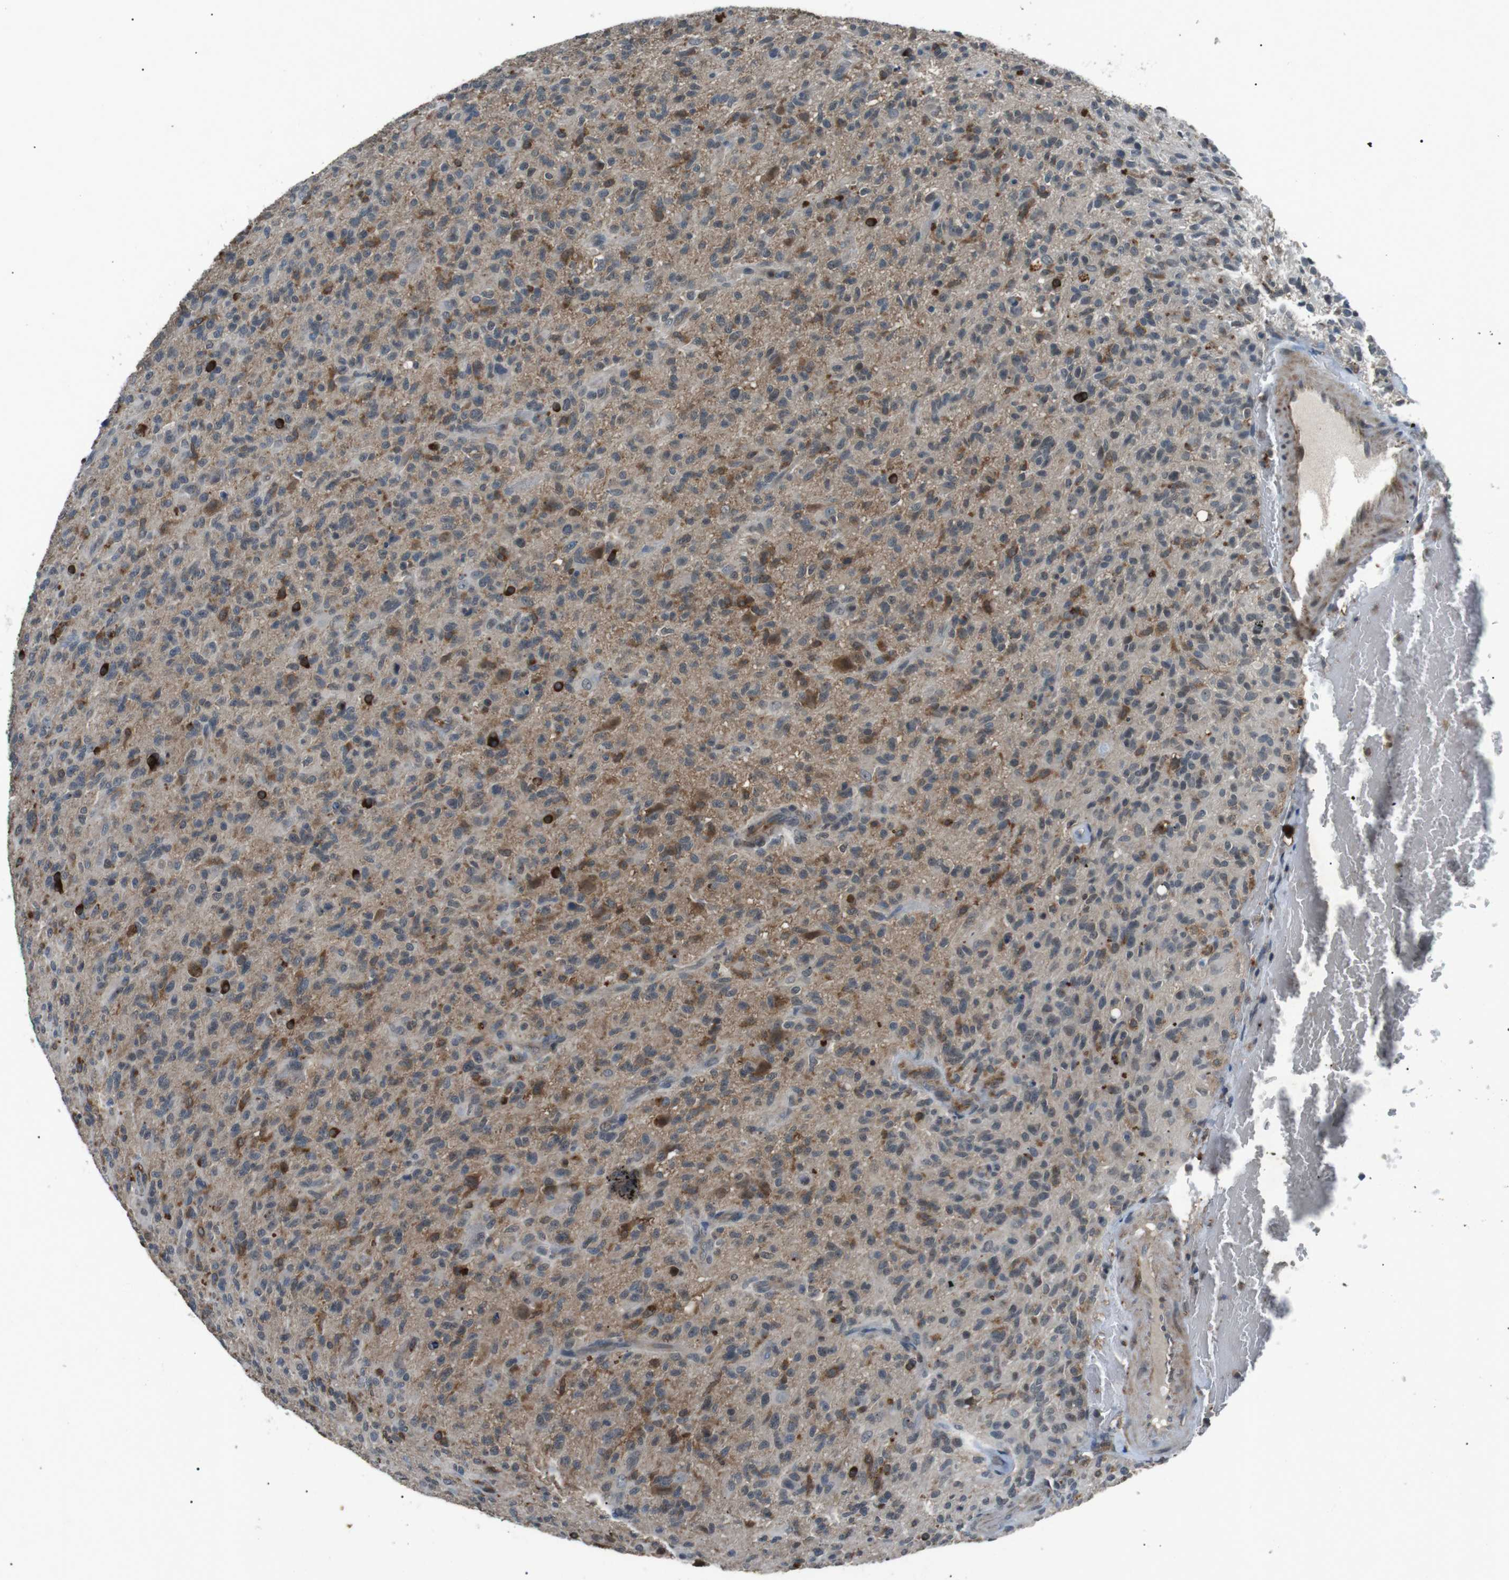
{"staining": {"intensity": "moderate", "quantity": "25%-75%", "location": "cytoplasmic/membranous"}, "tissue": "glioma", "cell_type": "Tumor cells", "image_type": "cancer", "snomed": [{"axis": "morphology", "description": "Glioma, malignant, High grade"}, {"axis": "topography", "description": "Brain"}], "caption": "Immunohistochemistry (IHC) micrograph of human glioma stained for a protein (brown), which shows medium levels of moderate cytoplasmic/membranous expression in approximately 25%-75% of tumor cells.", "gene": "NEK7", "patient": {"sex": "male", "age": 71}}